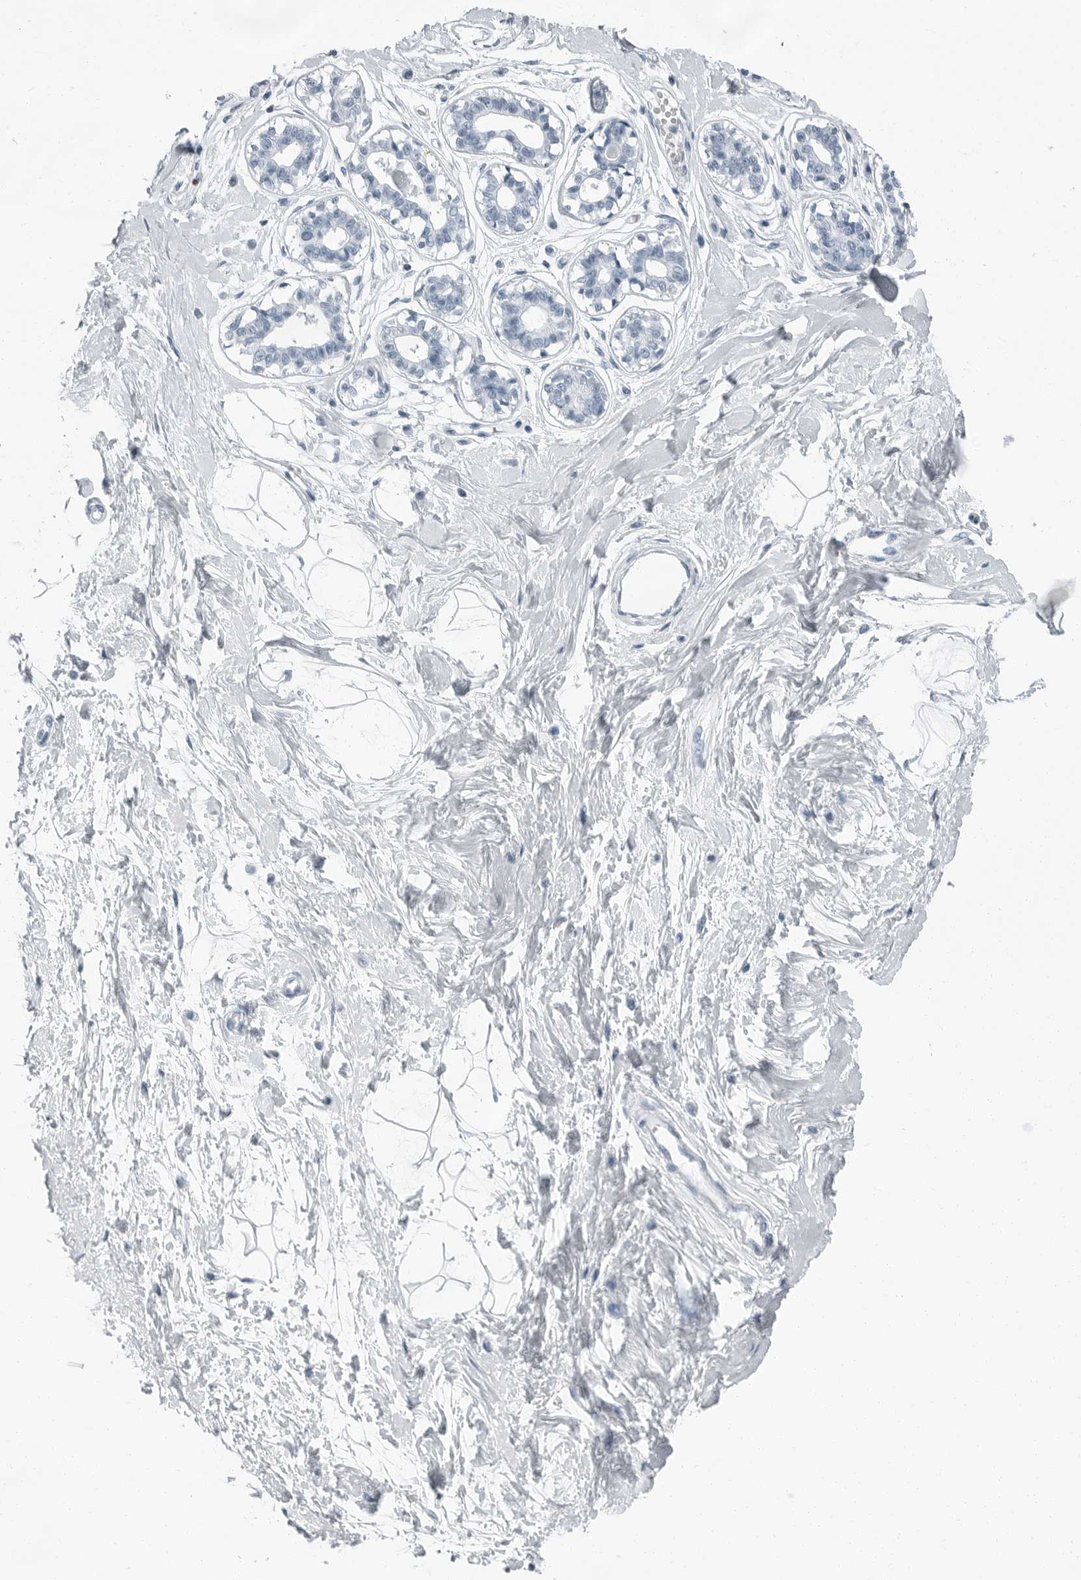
{"staining": {"intensity": "negative", "quantity": "none", "location": "none"}, "tissue": "breast", "cell_type": "Adipocytes", "image_type": "normal", "snomed": [{"axis": "morphology", "description": "Normal tissue, NOS"}, {"axis": "topography", "description": "Breast"}], "caption": "Protein analysis of benign breast demonstrates no significant positivity in adipocytes. The staining is performed using DAB (3,3'-diaminobenzidine) brown chromogen with nuclei counter-stained in using hematoxylin.", "gene": "FABP6", "patient": {"sex": "female", "age": 45}}